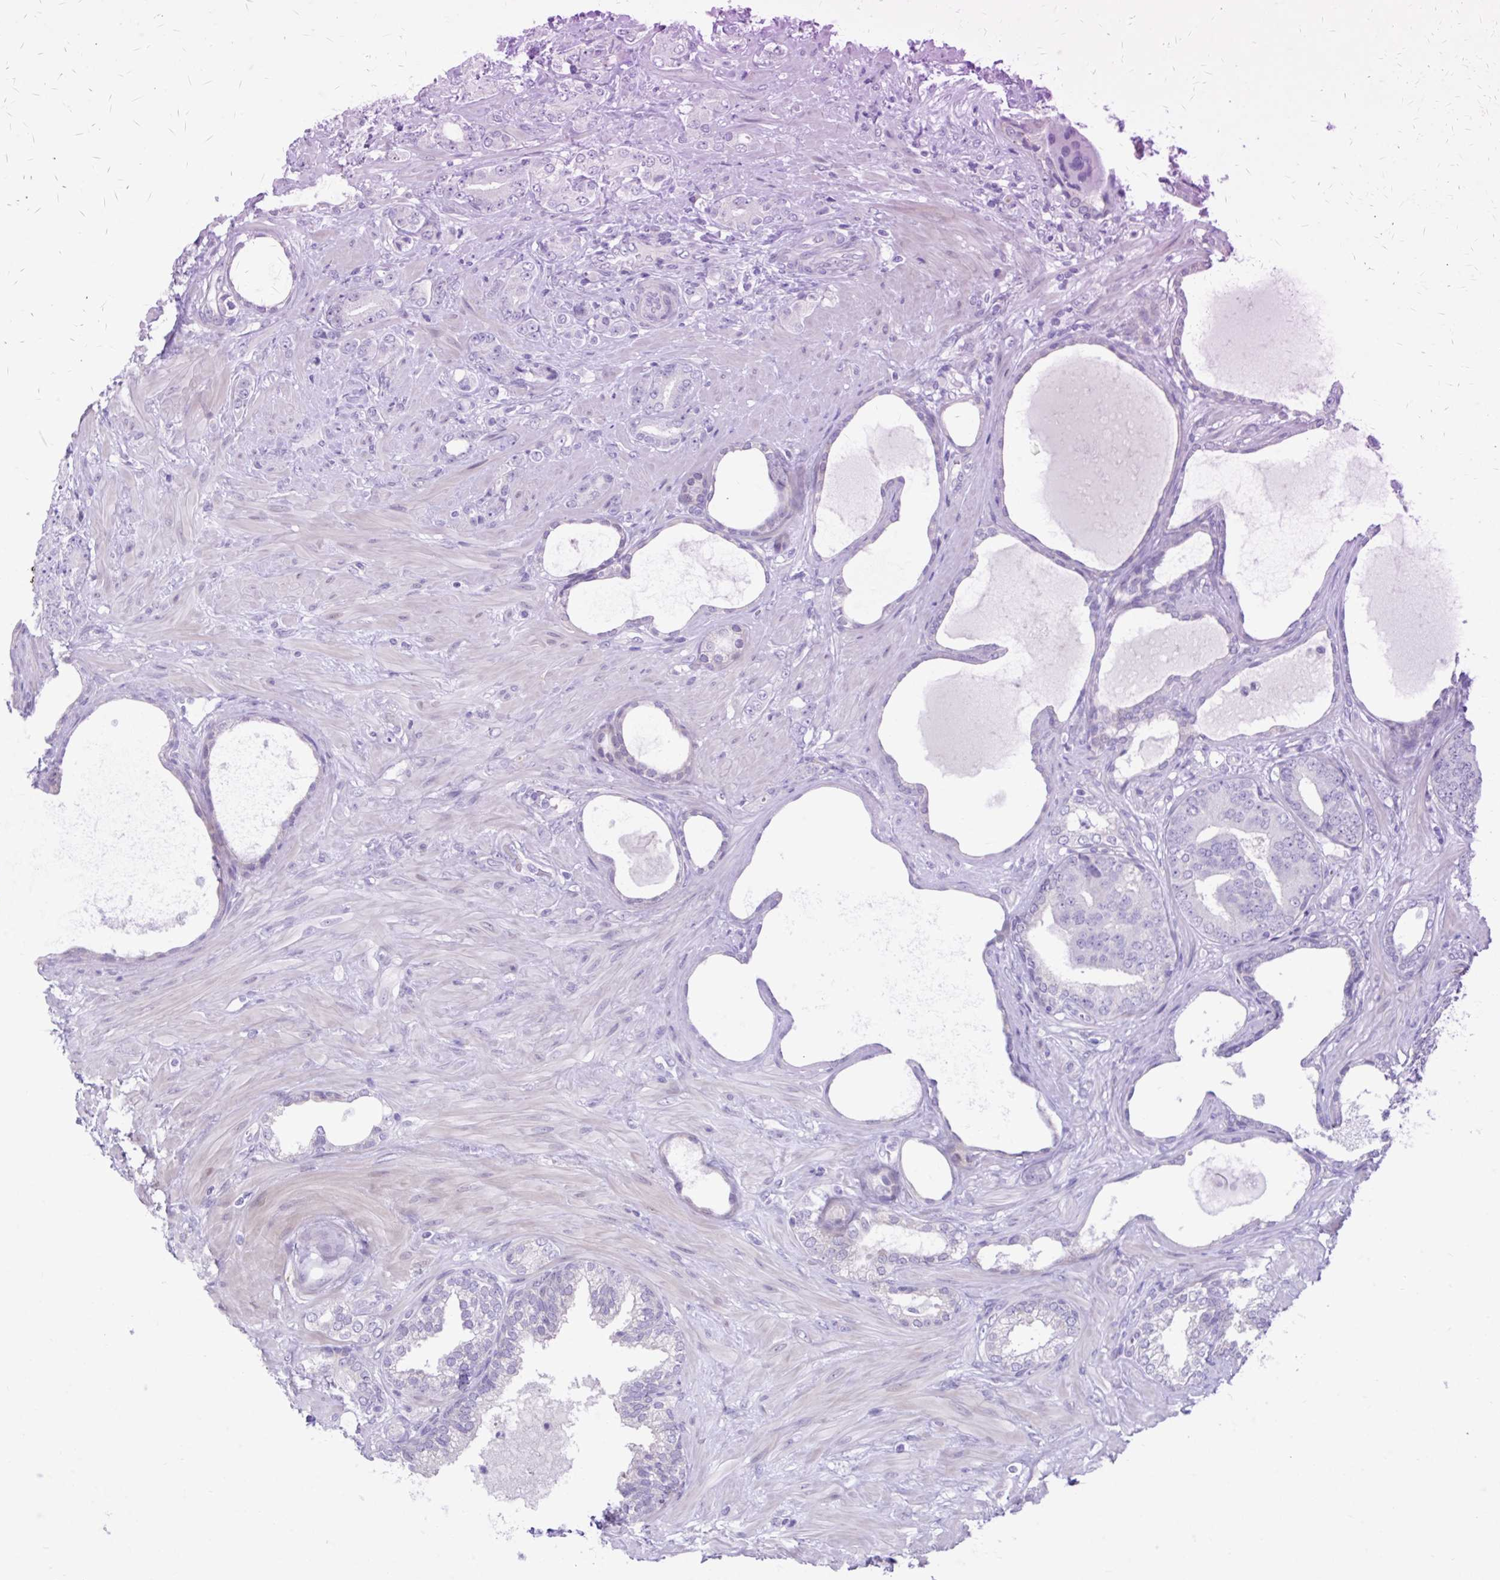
{"staining": {"intensity": "negative", "quantity": "none", "location": "none"}, "tissue": "prostate cancer", "cell_type": "Tumor cells", "image_type": "cancer", "snomed": [{"axis": "morphology", "description": "Adenocarcinoma, High grade"}, {"axis": "topography", "description": "Prostate"}], "caption": "Tumor cells show no significant protein positivity in prostate high-grade adenocarcinoma. (DAB immunohistochemistry (IHC), high magnification).", "gene": "FAM153A", "patient": {"sex": "male", "age": 62}}